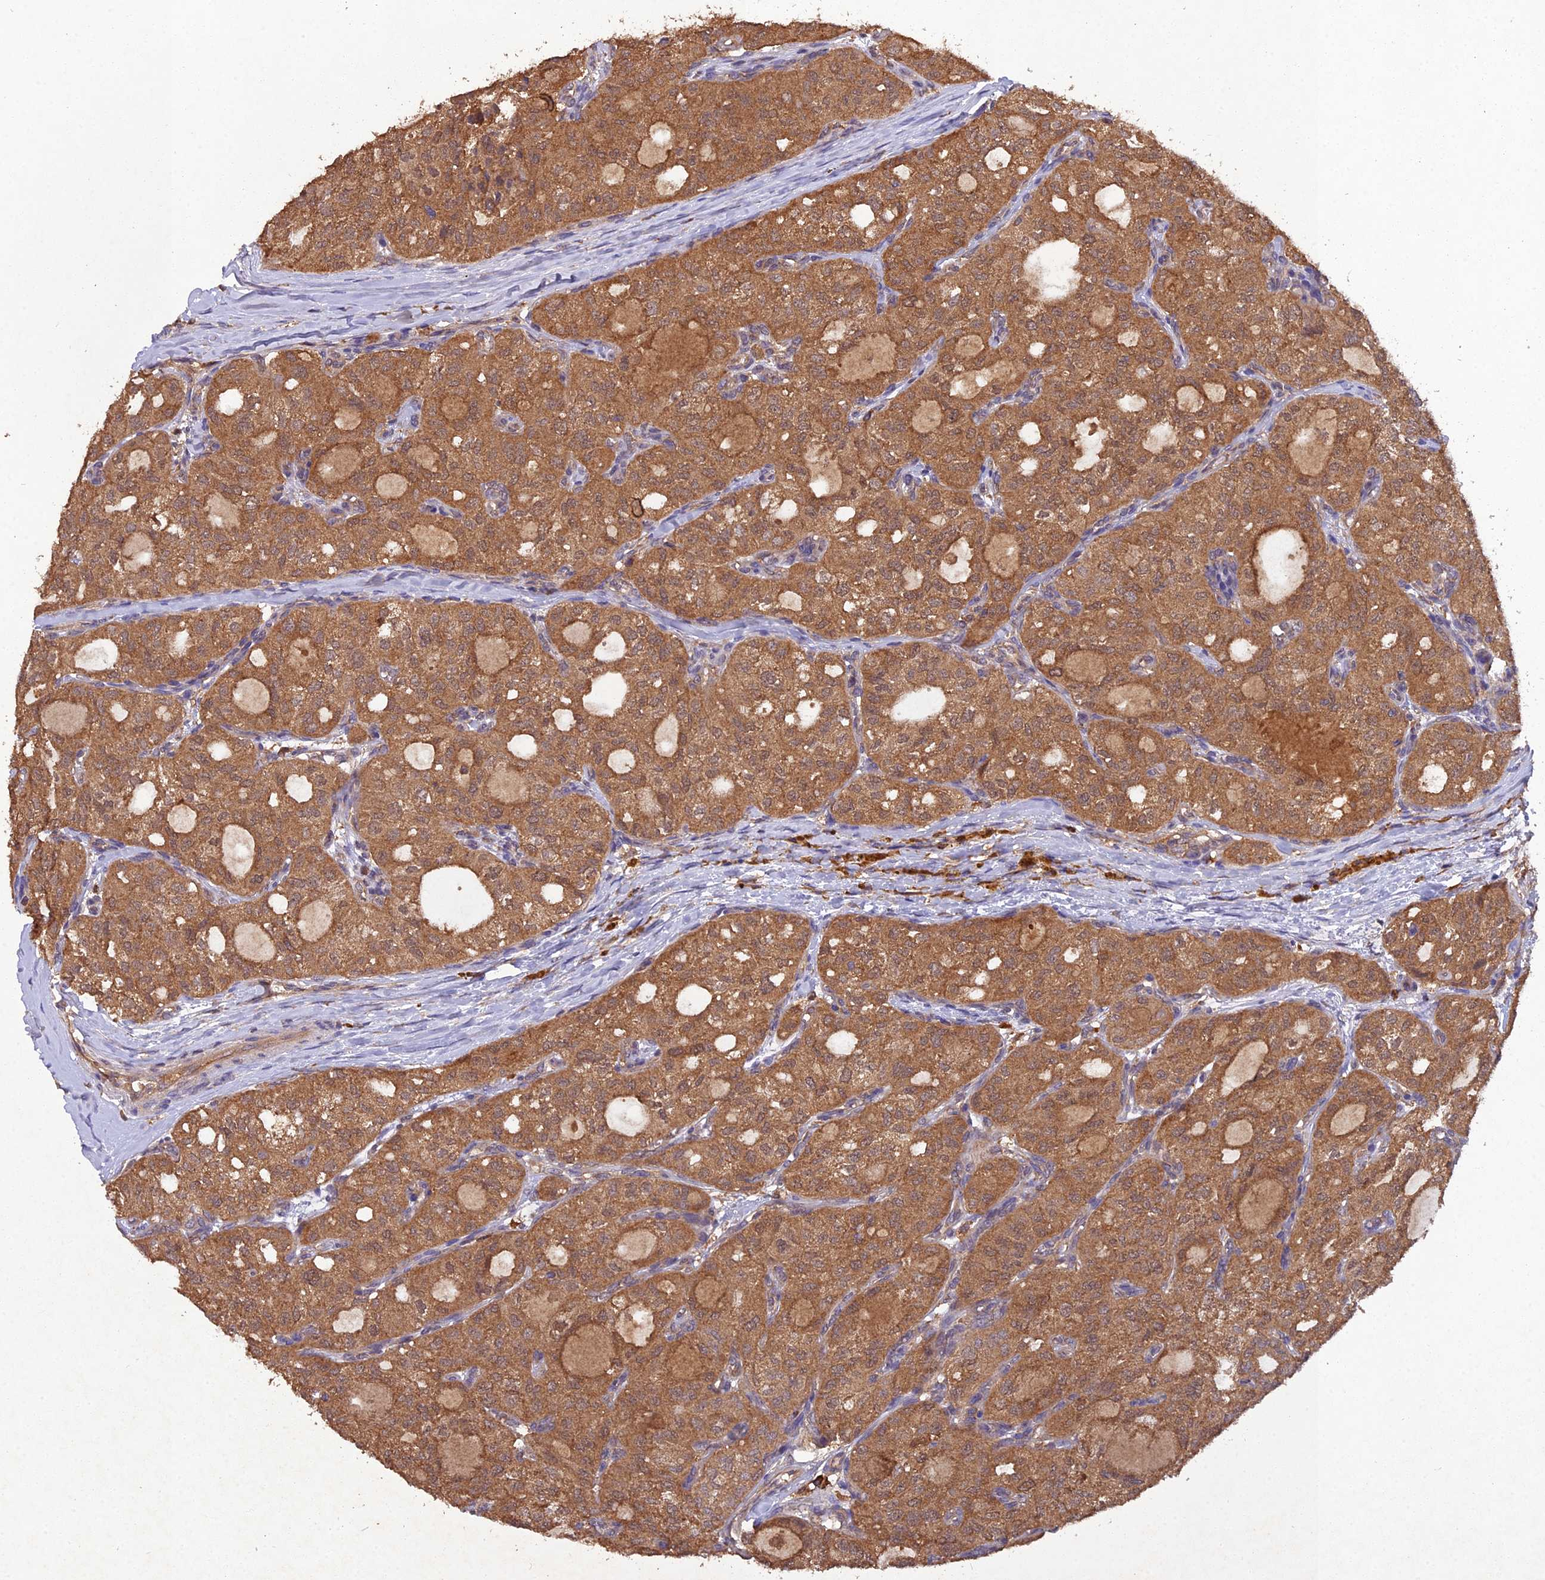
{"staining": {"intensity": "moderate", "quantity": ">75%", "location": "cytoplasmic/membranous"}, "tissue": "thyroid cancer", "cell_type": "Tumor cells", "image_type": "cancer", "snomed": [{"axis": "morphology", "description": "Follicular adenoma carcinoma, NOS"}, {"axis": "topography", "description": "Thyroid gland"}], "caption": "IHC staining of follicular adenoma carcinoma (thyroid), which reveals medium levels of moderate cytoplasmic/membranous staining in approximately >75% of tumor cells indicating moderate cytoplasmic/membranous protein expression. The staining was performed using DAB (brown) for protein detection and nuclei were counterstained in hematoxylin (blue).", "gene": "TMEM258", "patient": {"sex": "male", "age": 75}}